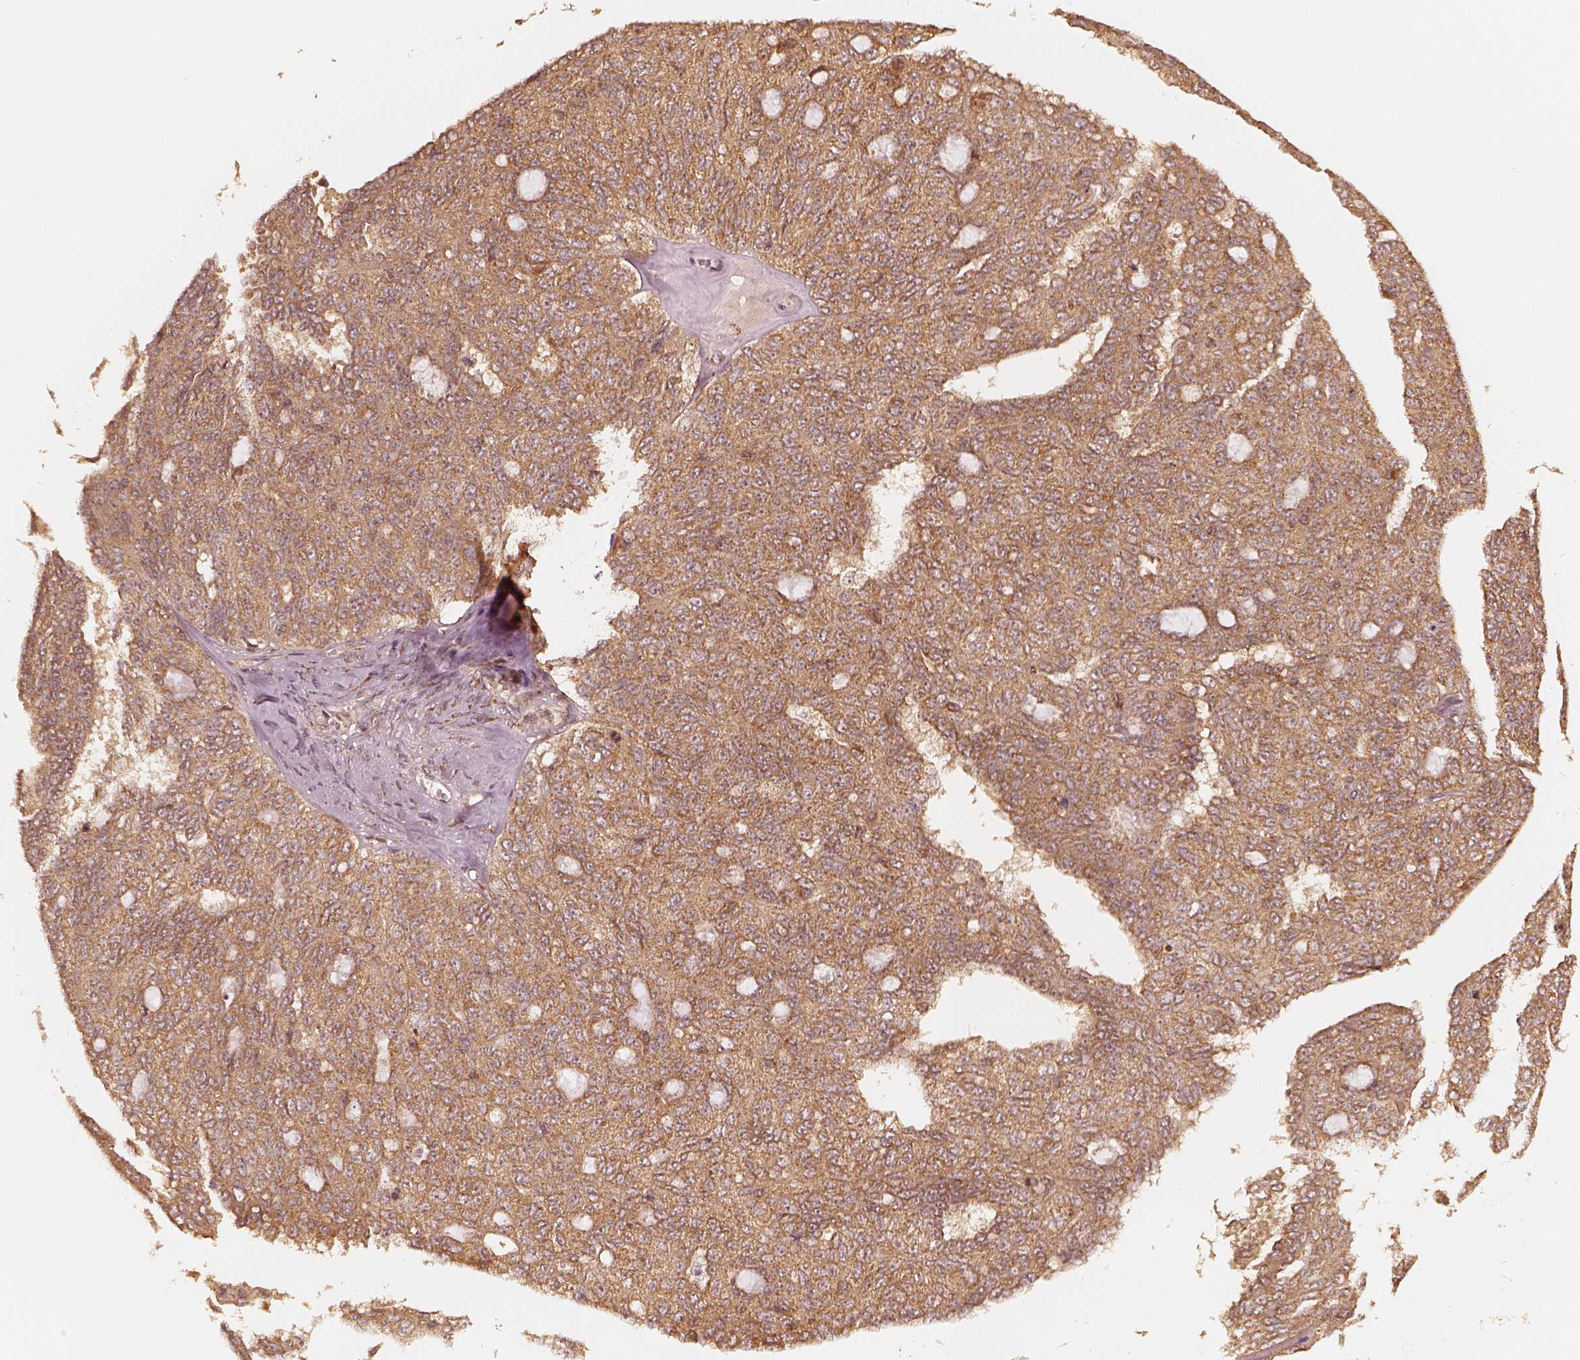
{"staining": {"intensity": "moderate", "quantity": ">75%", "location": "cytoplasmic/membranous"}, "tissue": "ovarian cancer", "cell_type": "Tumor cells", "image_type": "cancer", "snomed": [{"axis": "morphology", "description": "Cystadenocarcinoma, serous, NOS"}, {"axis": "topography", "description": "Ovary"}], "caption": "Protein staining by immunohistochemistry (IHC) shows moderate cytoplasmic/membranous expression in about >75% of tumor cells in ovarian cancer.", "gene": "DNAJC25", "patient": {"sex": "female", "age": 71}}